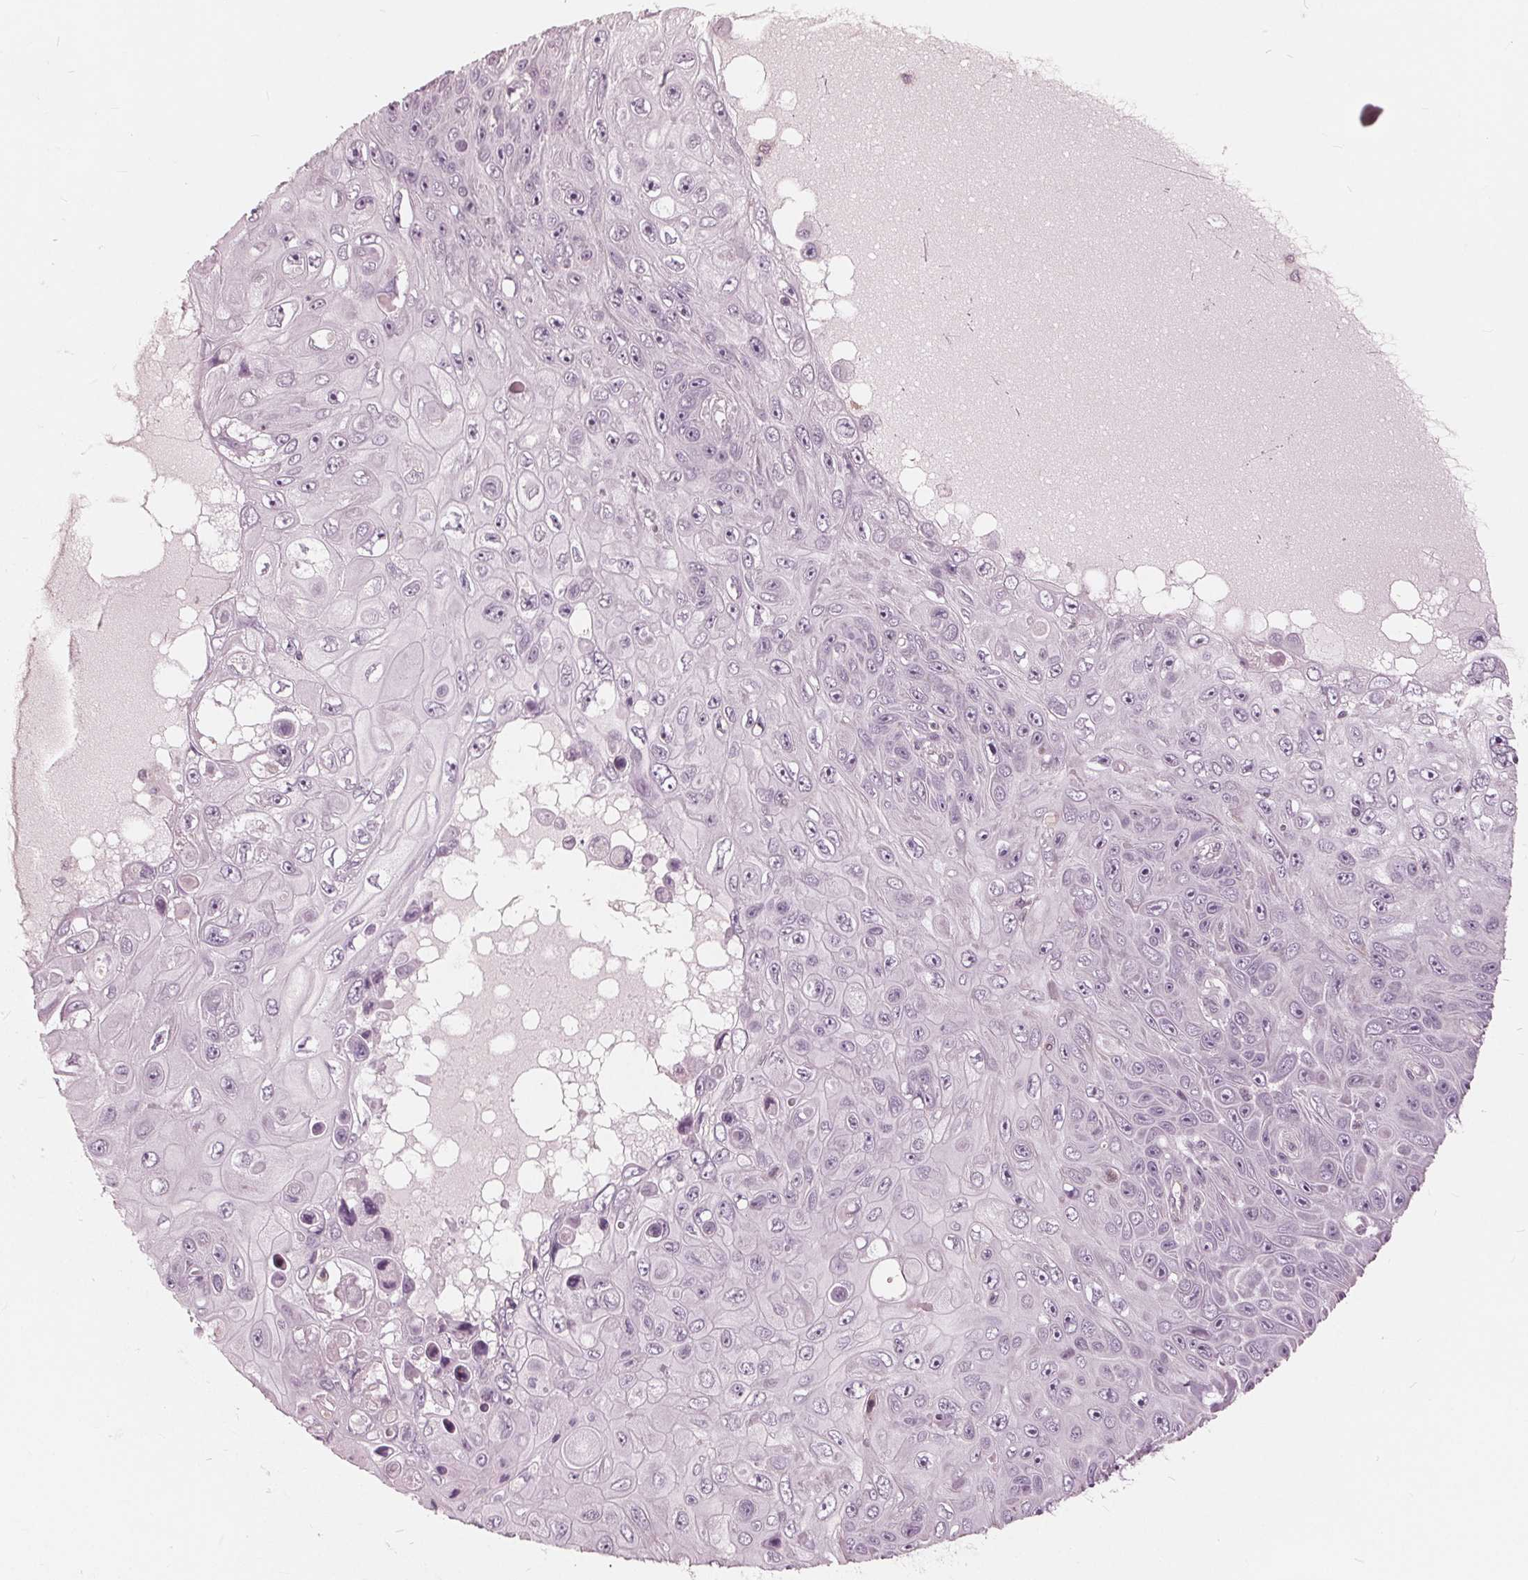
{"staining": {"intensity": "negative", "quantity": "none", "location": "none"}, "tissue": "skin cancer", "cell_type": "Tumor cells", "image_type": "cancer", "snomed": [{"axis": "morphology", "description": "Squamous cell carcinoma, NOS"}, {"axis": "topography", "description": "Skin"}], "caption": "High magnification brightfield microscopy of squamous cell carcinoma (skin) stained with DAB (3,3'-diaminobenzidine) (brown) and counterstained with hematoxylin (blue): tumor cells show no significant positivity. The staining was performed using DAB to visualize the protein expression in brown, while the nuclei were stained in blue with hematoxylin (Magnification: 20x).", "gene": "ING3", "patient": {"sex": "male", "age": 82}}